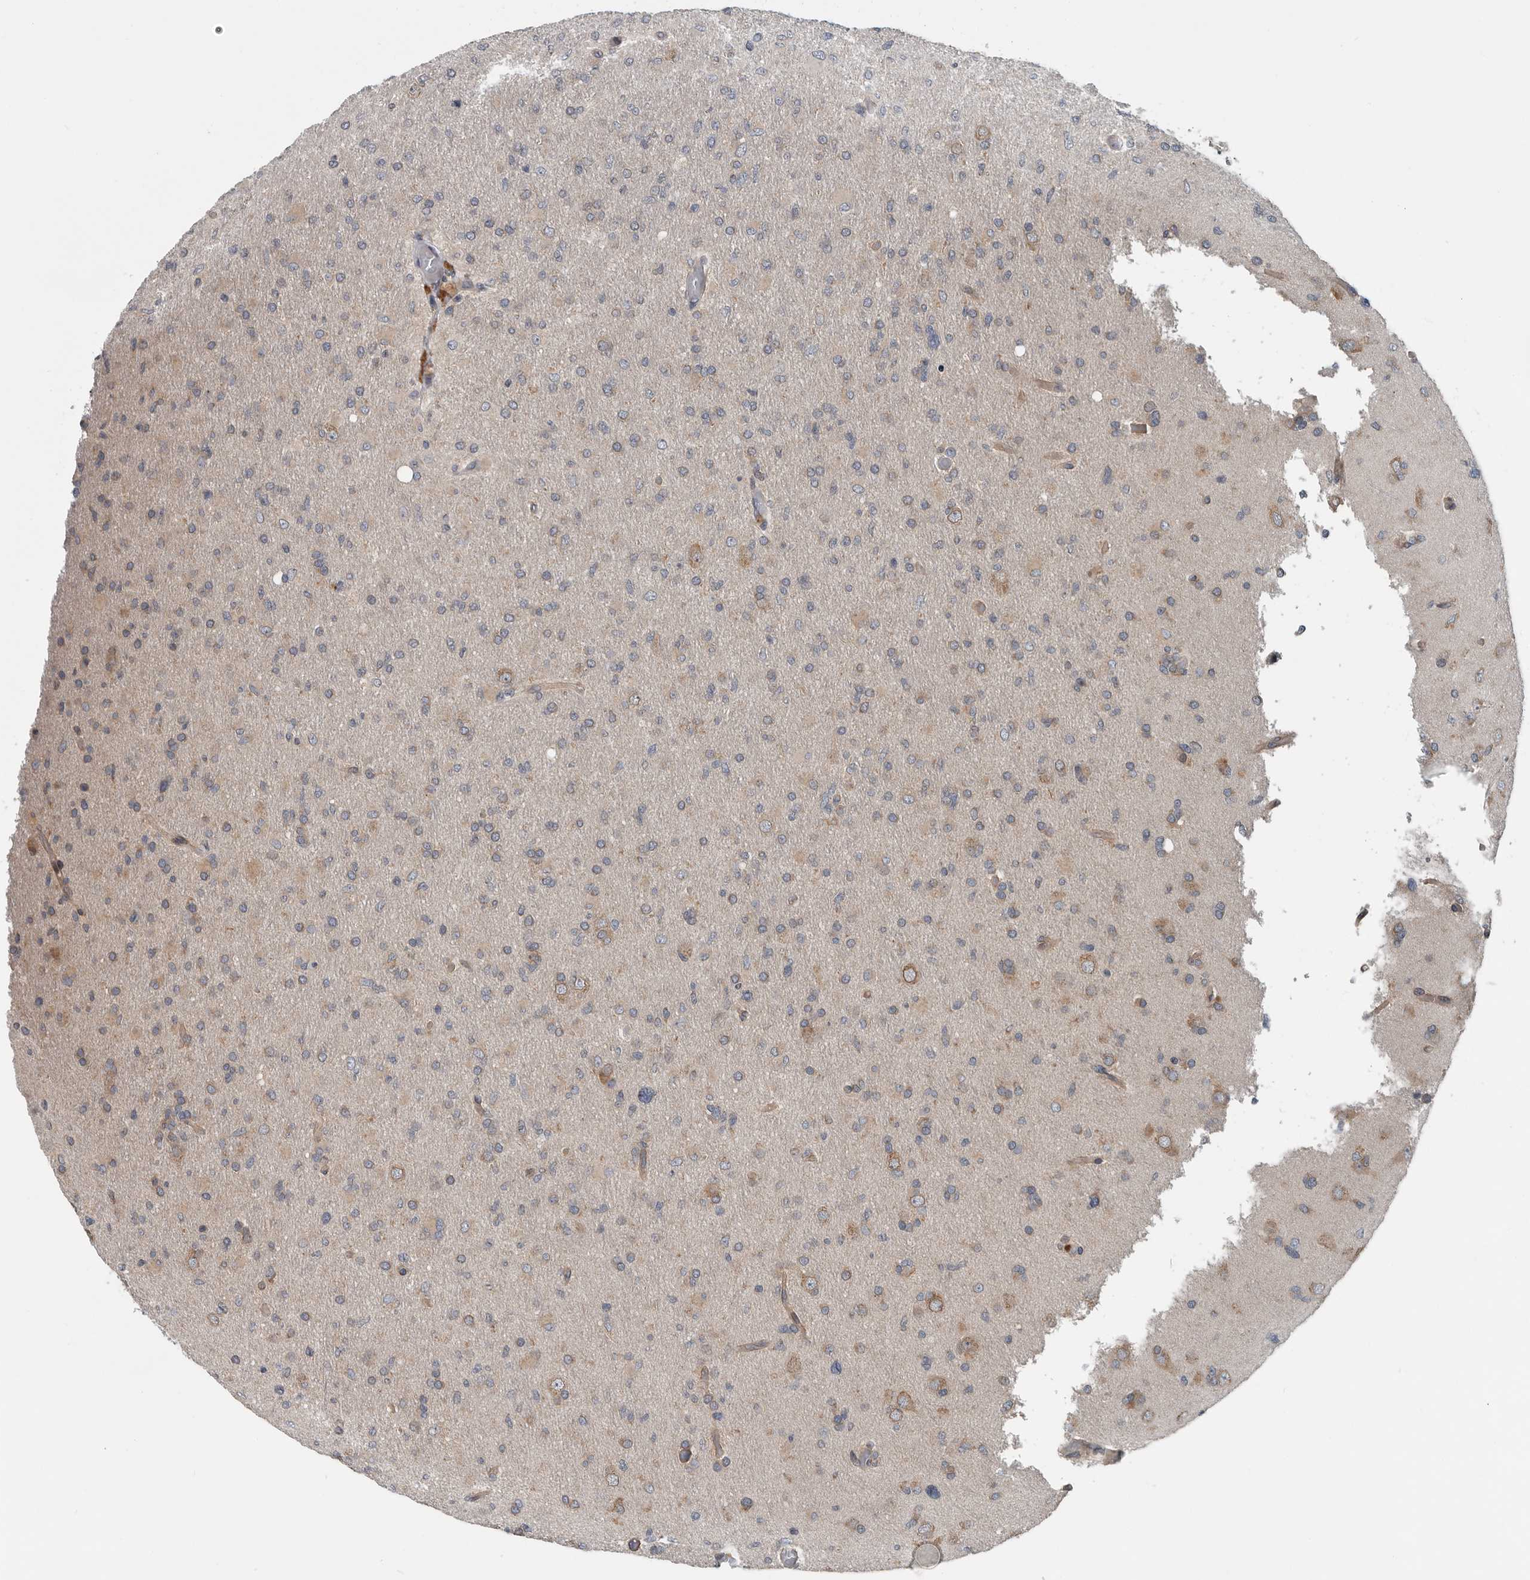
{"staining": {"intensity": "moderate", "quantity": "<25%", "location": "cytoplasmic/membranous"}, "tissue": "glioma", "cell_type": "Tumor cells", "image_type": "cancer", "snomed": [{"axis": "morphology", "description": "Glioma, malignant, High grade"}, {"axis": "topography", "description": "Cerebral cortex"}], "caption": "High-grade glioma (malignant) stained with a protein marker demonstrates moderate staining in tumor cells.", "gene": "TMEM199", "patient": {"sex": "female", "age": 36}}